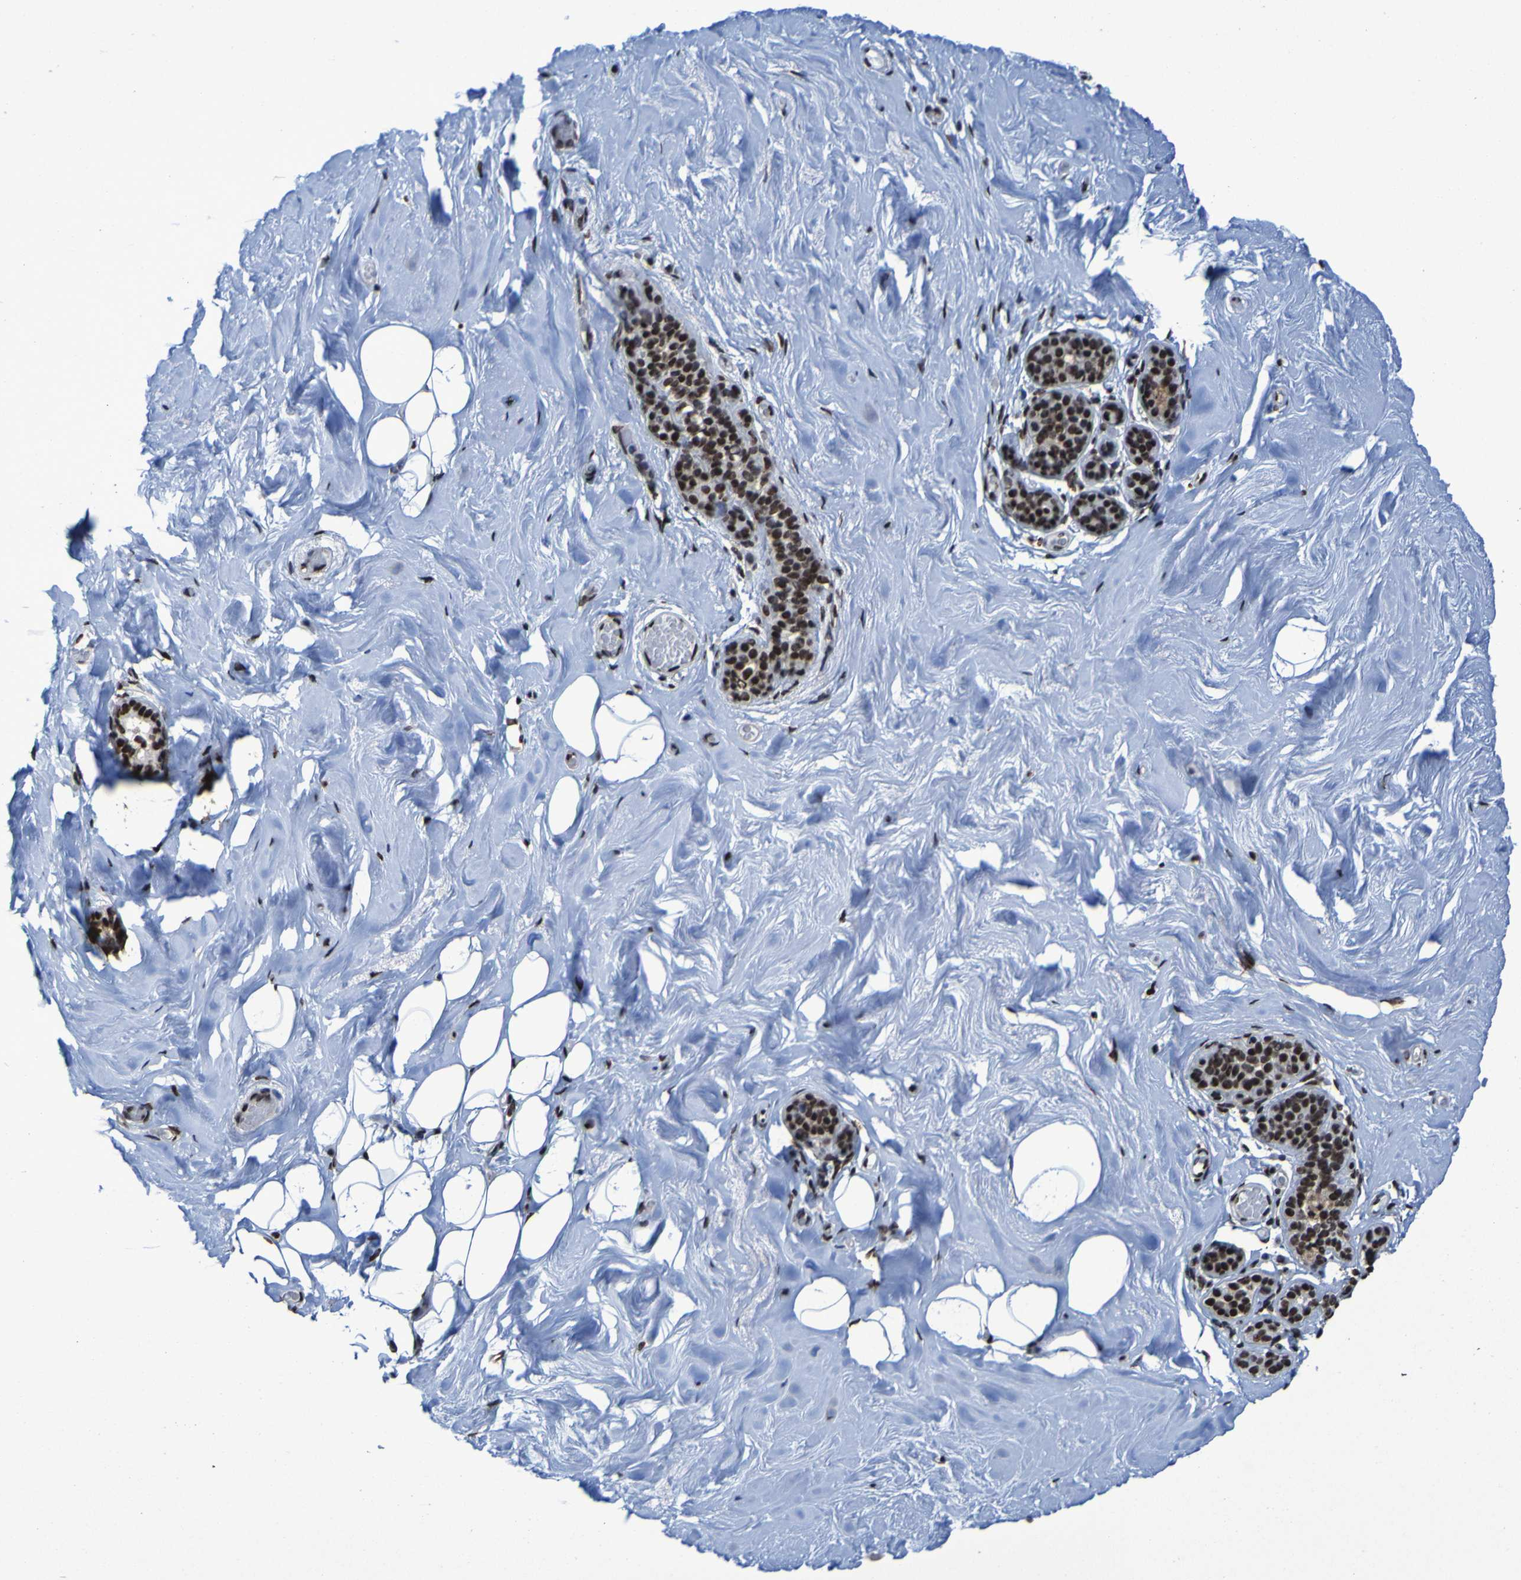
{"staining": {"intensity": "strong", "quantity": "25%-75%", "location": "nuclear"}, "tissue": "breast", "cell_type": "Adipocytes", "image_type": "normal", "snomed": [{"axis": "morphology", "description": "Normal tissue, NOS"}, {"axis": "topography", "description": "Breast"}], "caption": "About 25%-75% of adipocytes in normal human breast demonstrate strong nuclear protein positivity as visualized by brown immunohistochemical staining.", "gene": "HNRNPR", "patient": {"sex": "female", "age": 75}}